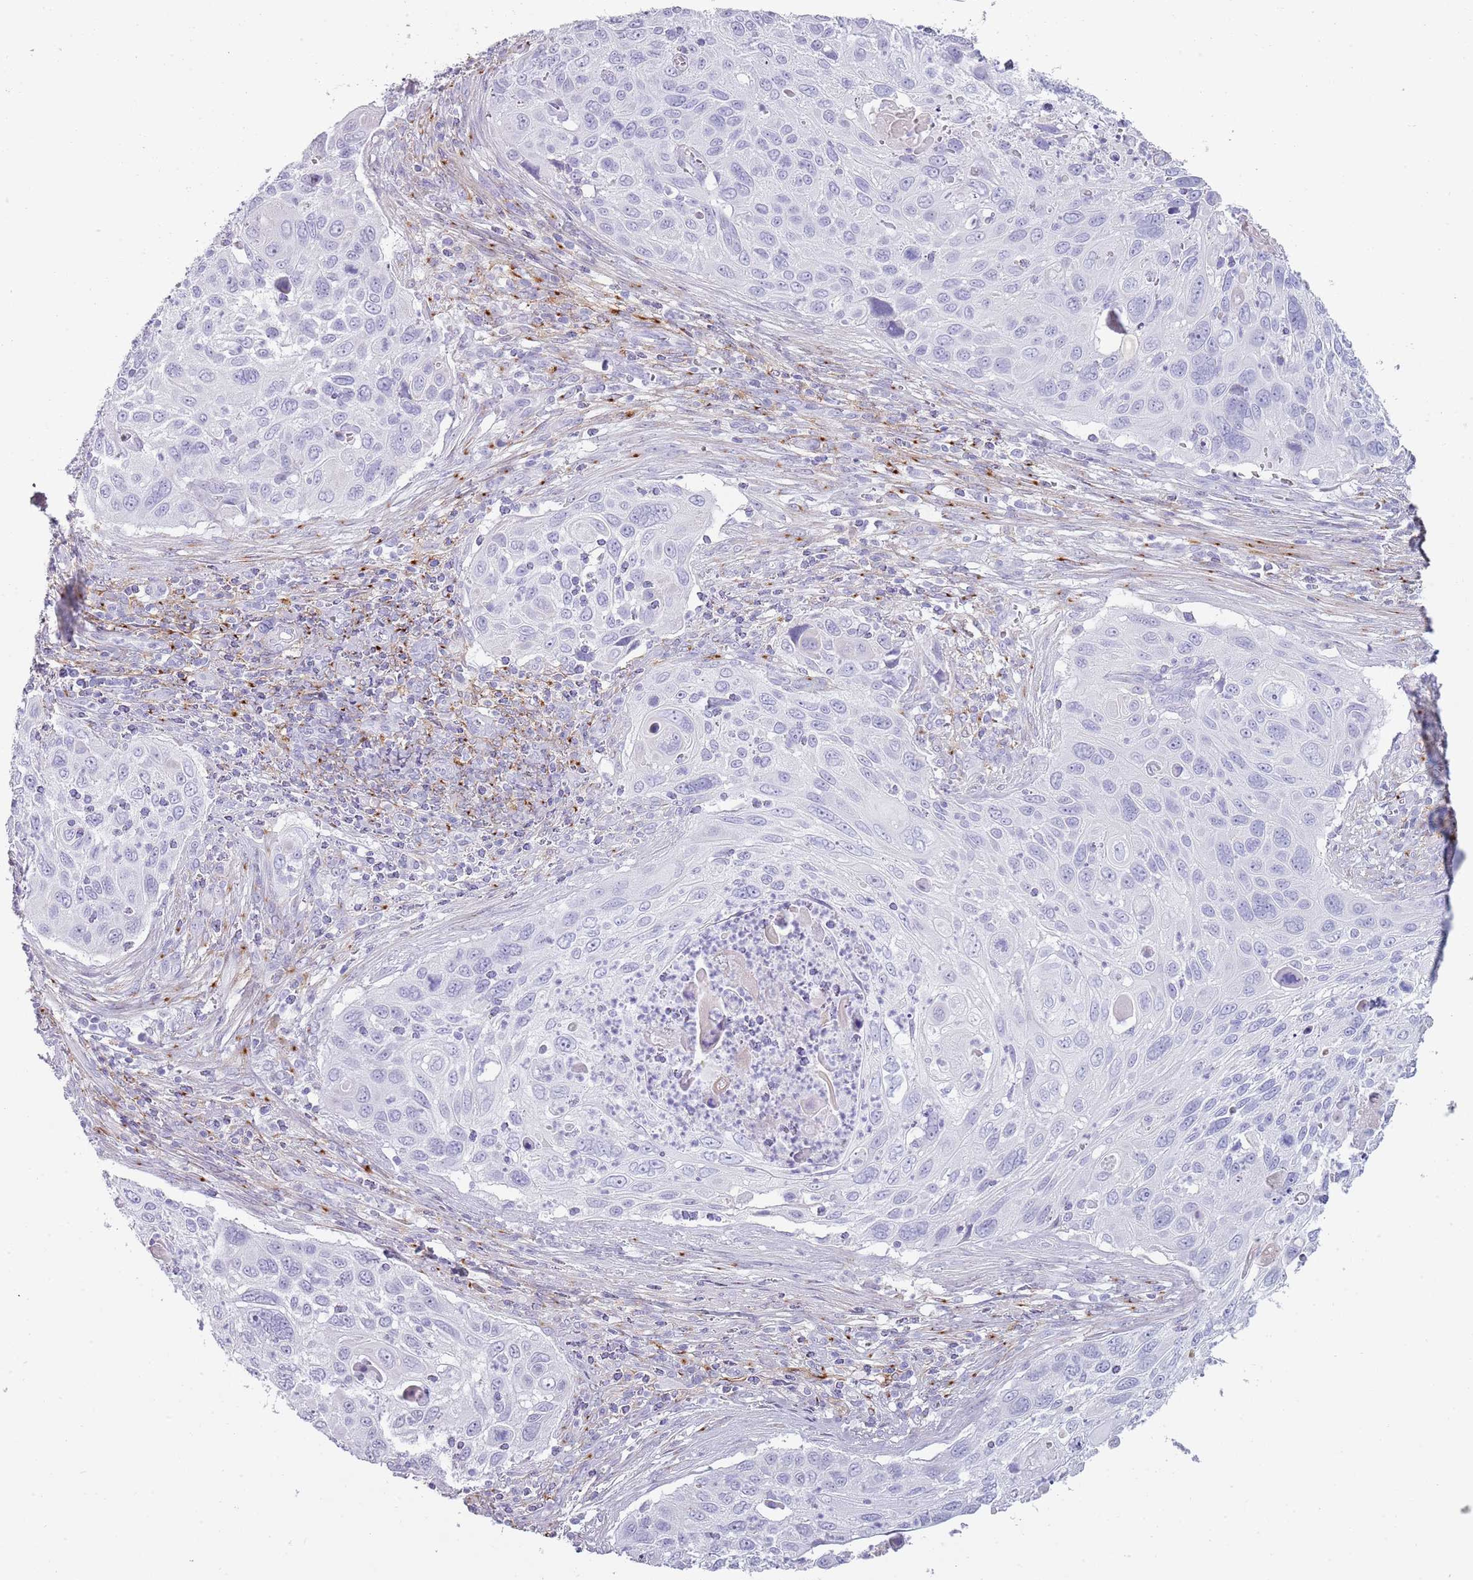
{"staining": {"intensity": "negative", "quantity": "none", "location": "none"}, "tissue": "cervical cancer", "cell_type": "Tumor cells", "image_type": "cancer", "snomed": [{"axis": "morphology", "description": "Squamous cell carcinoma, NOS"}, {"axis": "topography", "description": "Cervix"}], "caption": "Immunohistochemistry of cervical cancer displays no staining in tumor cells.", "gene": "COLEC12", "patient": {"sex": "female", "age": 70}}